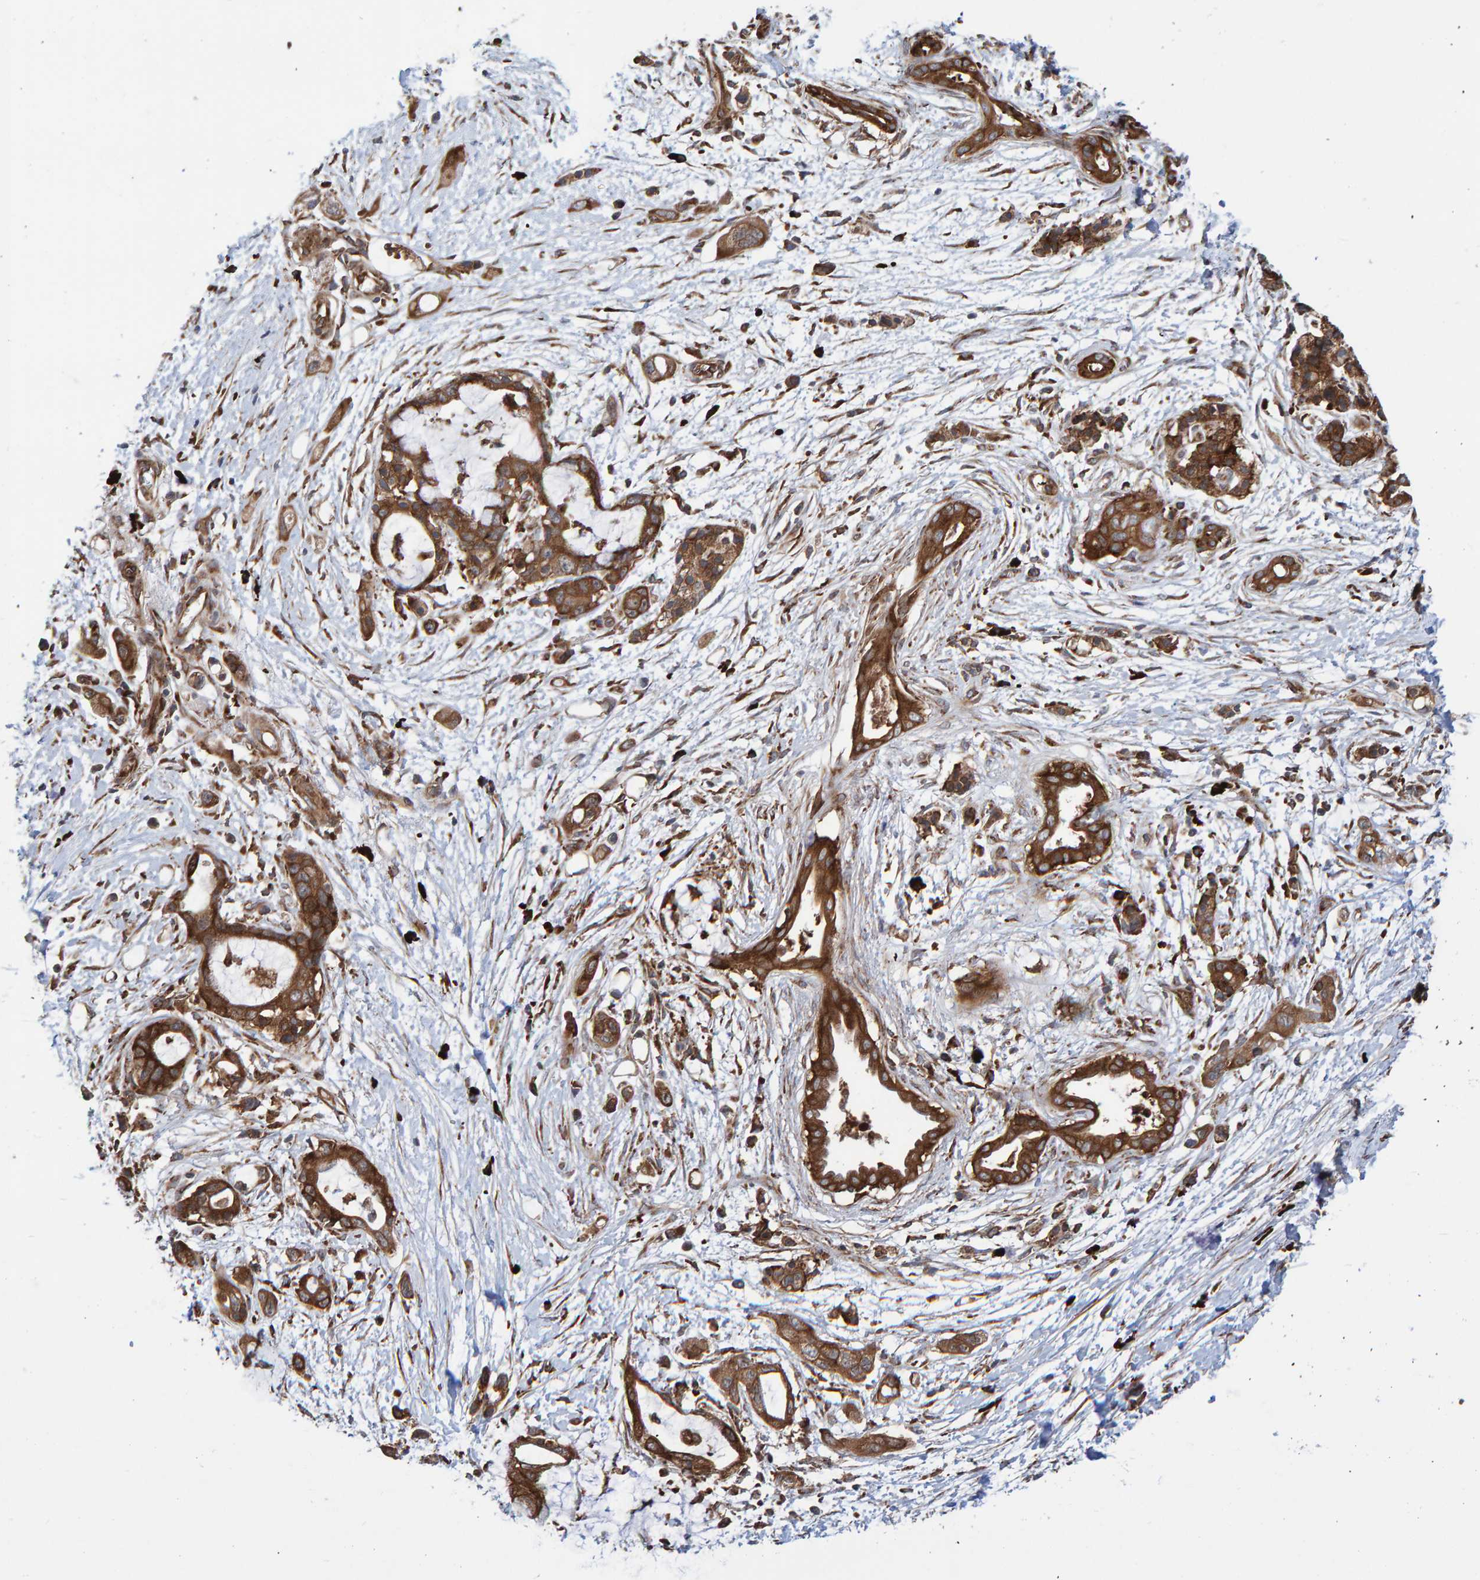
{"staining": {"intensity": "moderate", "quantity": ">75%", "location": "cytoplasmic/membranous"}, "tissue": "pancreatic cancer", "cell_type": "Tumor cells", "image_type": "cancer", "snomed": [{"axis": "morphology", "description": "Adenocarcinoma, NOS"}, {"axis": "topography", "description": "Pancreas"}], "caption": "Immunohistochemical staining of human pancreatic cancer reveals medium levels of moderate cytoplasmic/membranous protein staining in about >75% of tumor cells. (IHC, brightfield microscopy, high magnification).", "gene": "KIAA0753", "patient": {"sex": "male", "age": 59}}